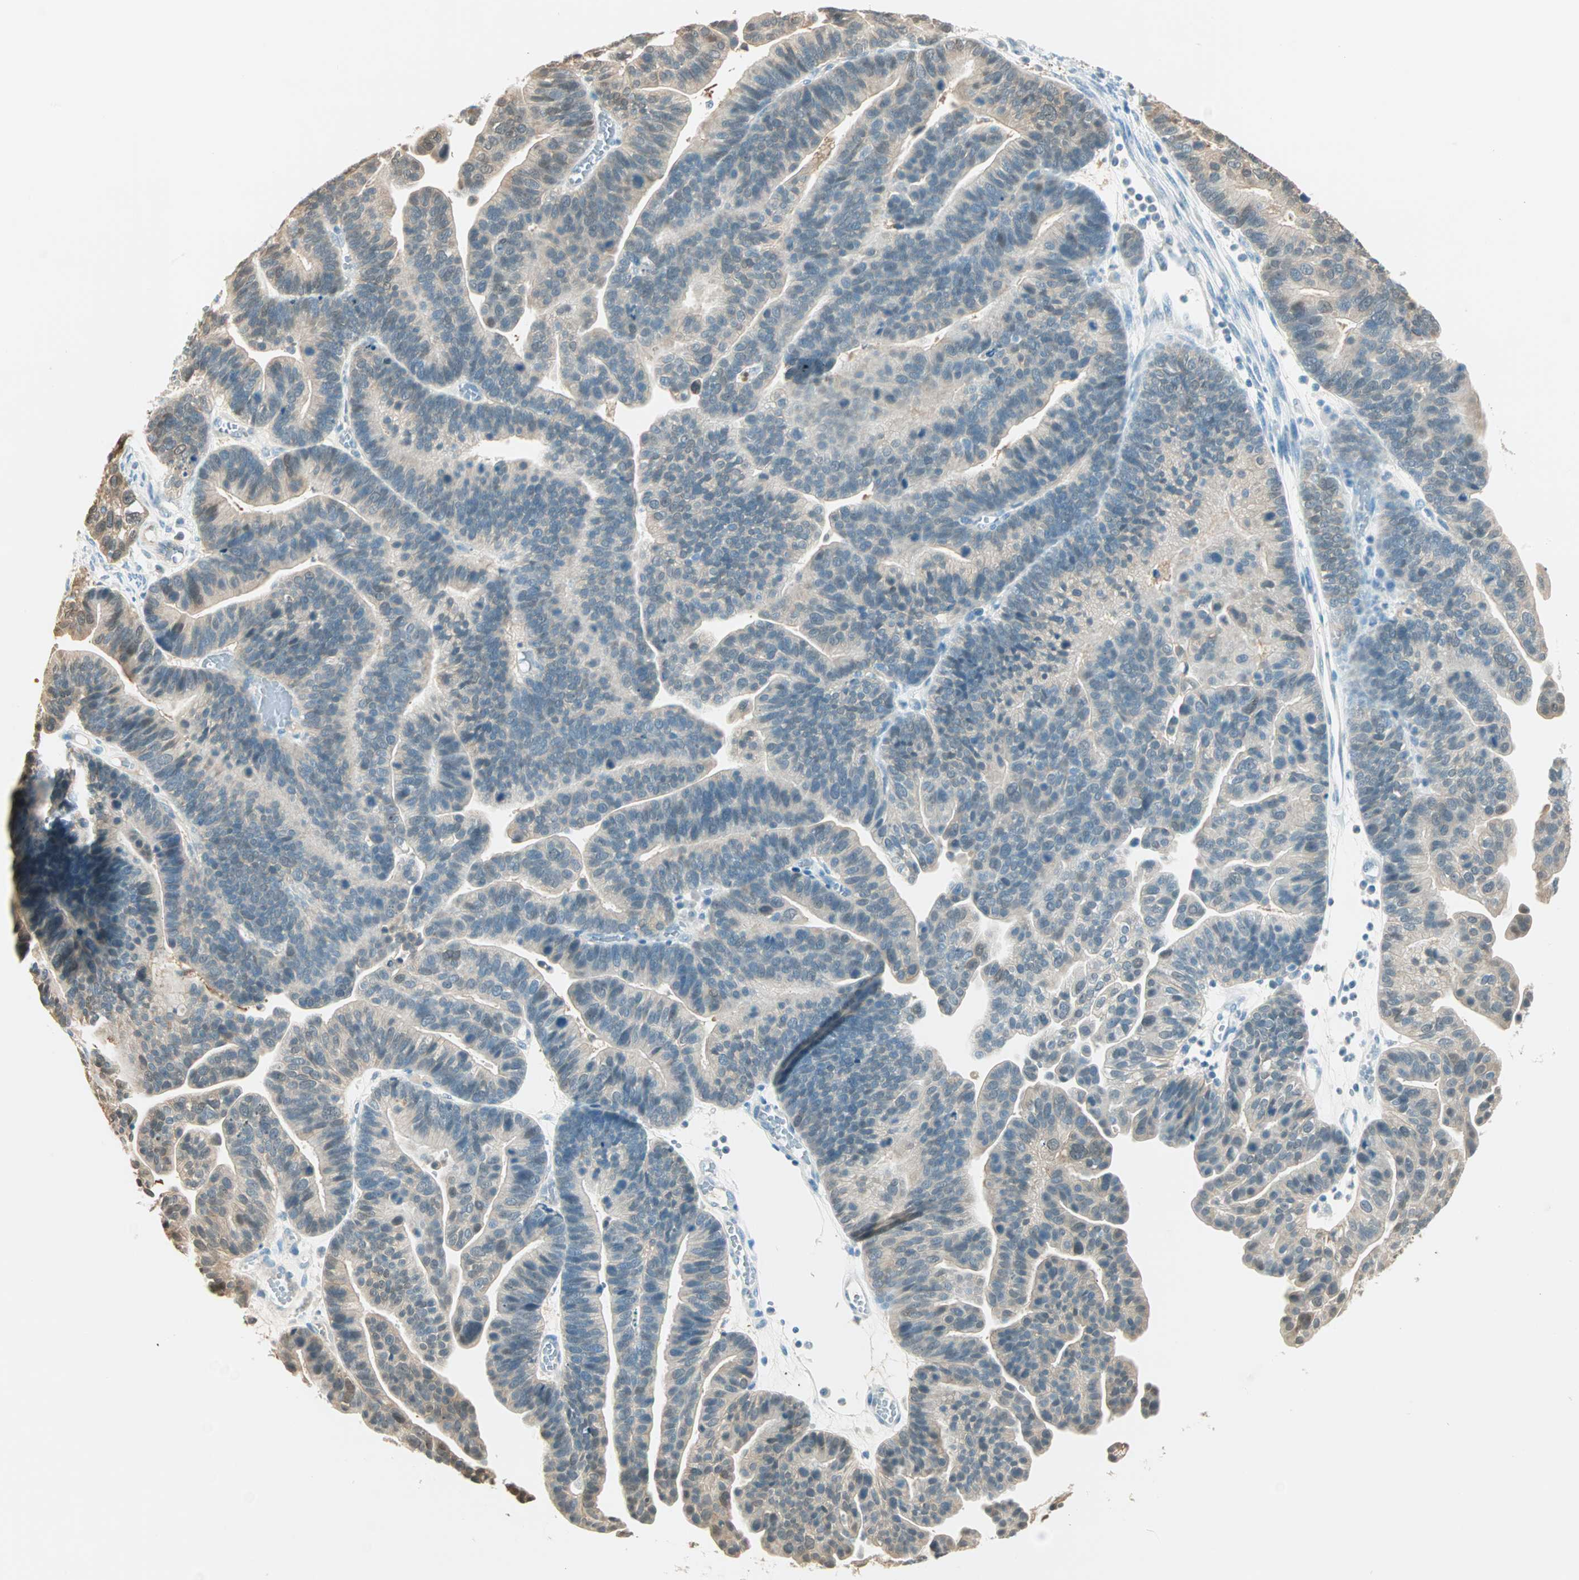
{"staining": {"intensity": "moderate", "quantity": "<25%", "location": "cytoplasmic/membranous,nuclear"}, "tissue": "ovarian cancer", "cell_type": "Tumor cells", "image_type": "cancer", "snomed": [{"axis": "morphology", "description": "Cystadenocarcinoma, serous, NOS"}, {"axis": "topography", "description": "Ovary"}], "caption": "This is a photomicrograph of immunohistochemistry (IHC) staining of ovarian cancer, which shows moderate expression in the cytoplasmic/membranous and nuclear of tumor cells.", "gene": "S100A1", "patient": {"sex": "female", "age": 56}}